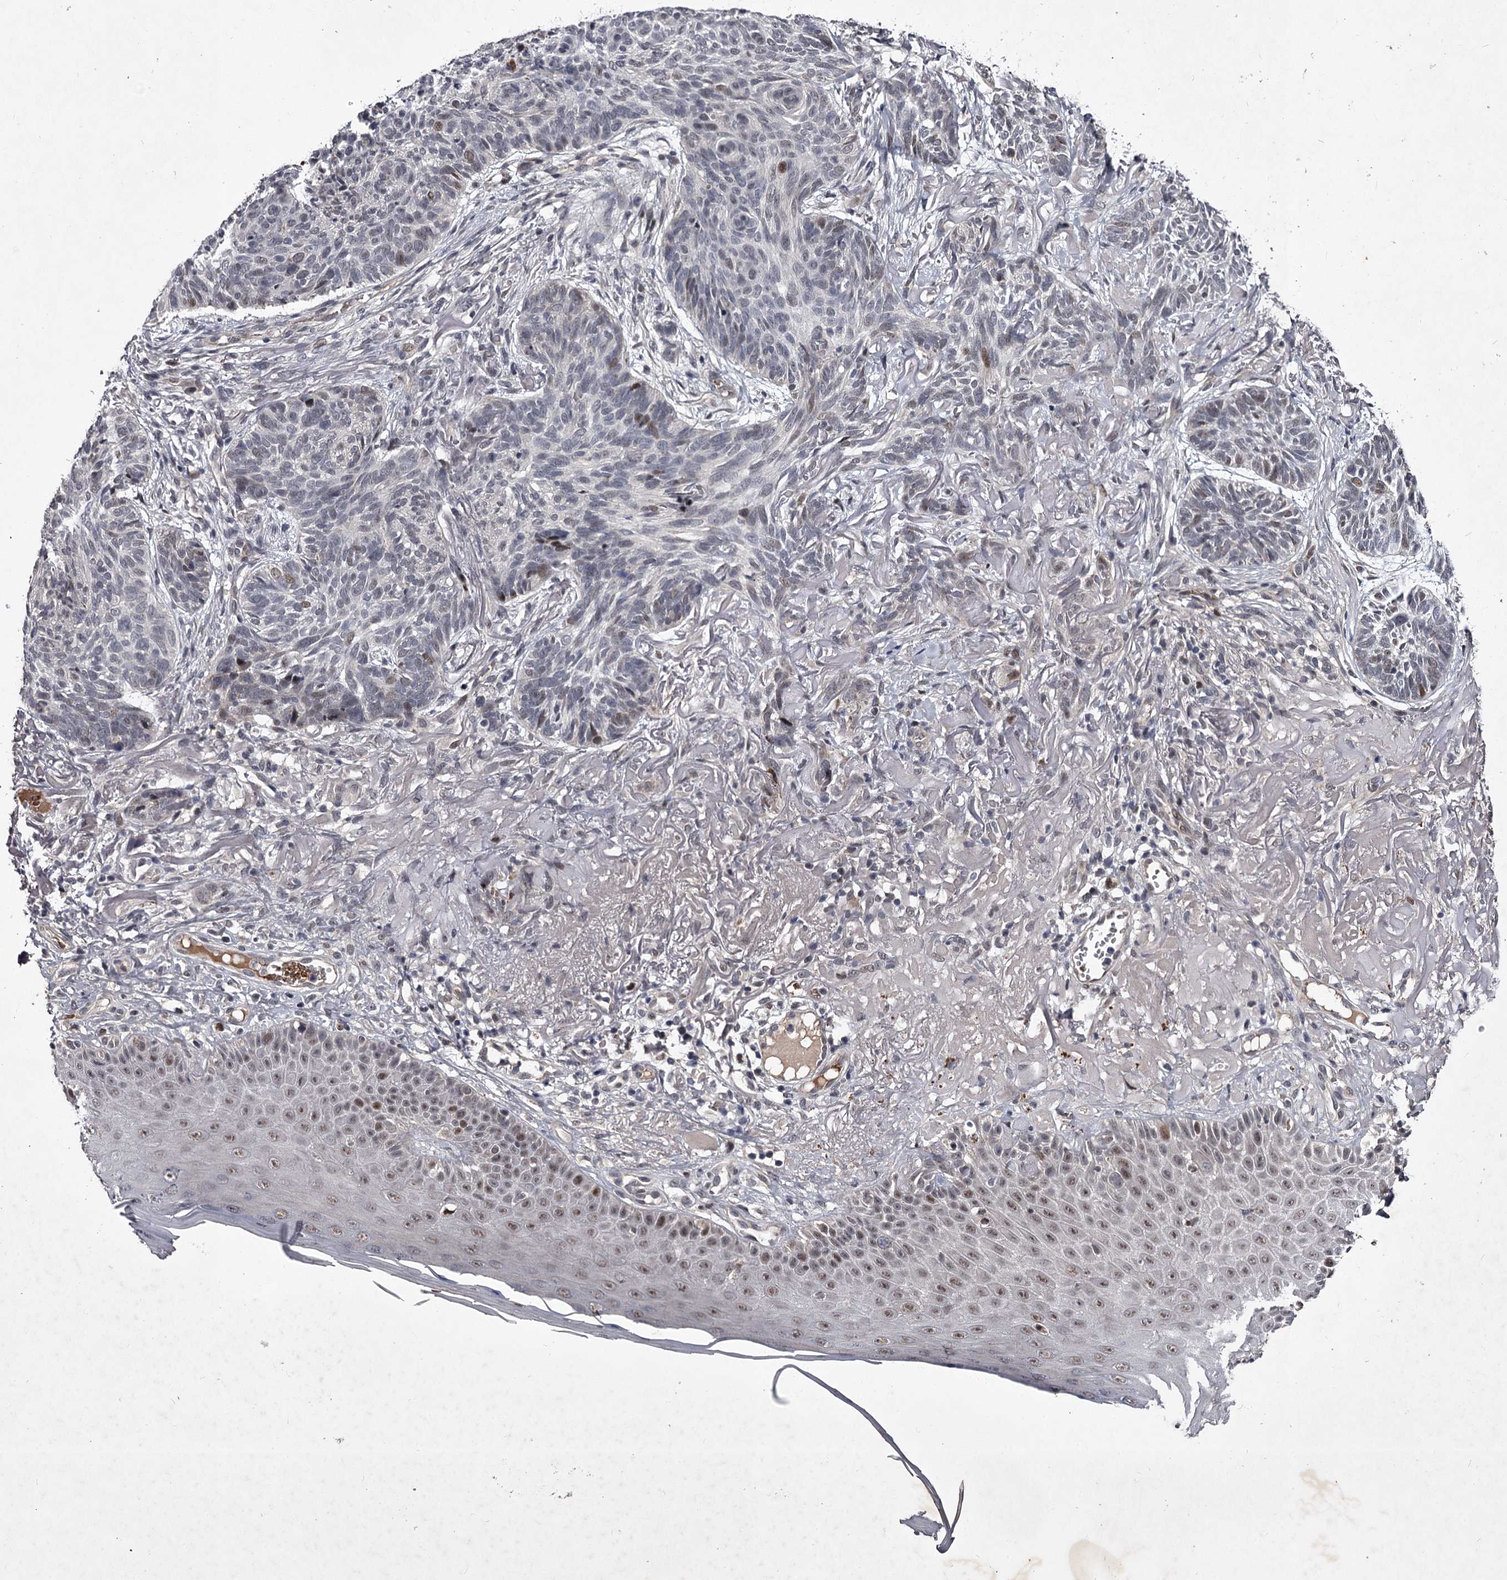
{"staining": {"intensity": "weak", "quantity": "<25%", "location": "nuclear"}, "tissue": "skin cancer", "cell_type": "Tumor cells", "image_type": "cancer", "snomed": [{"axis": "morphology", "description": "Normal tissue, NOS"}, {"axis": "morphology", "description": "Basal cell carcinoma"}, {"axis": "topography", "description": "Skin"}], "caption": "Skin cancer (basal cell carcinoma) was stained to show a protein in brown. There is no significant positivity in tumor cells.", "gene": "RNF44", "patient": {"sex": "male", "age": 66}}